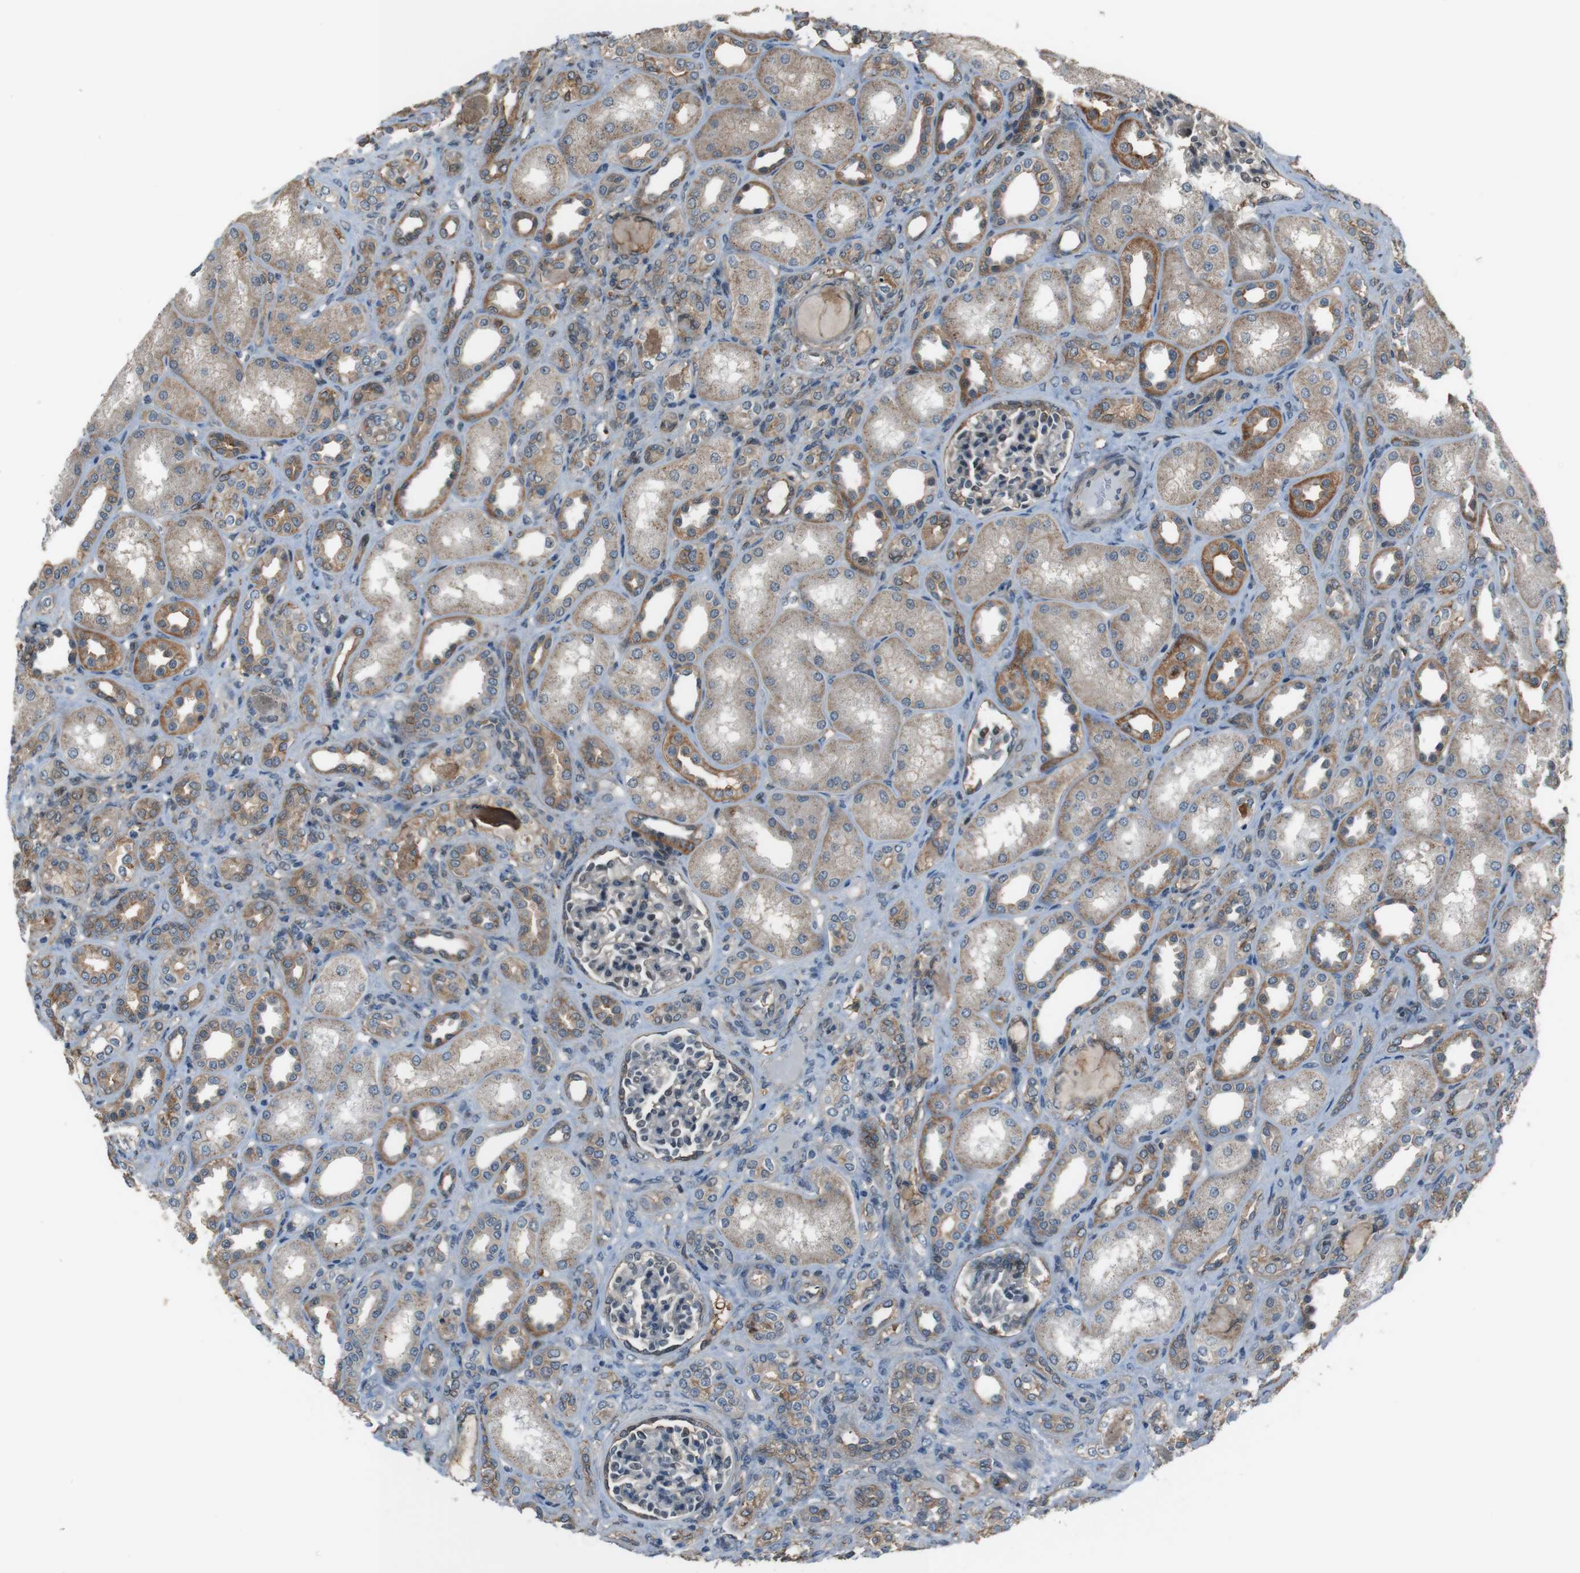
{"staining": {"intensity": "negative", "quantity": "none", "location": "none"}, "tissue": "kidney", "cell_type": "Cells in glomeruli", "image_type": "normal", "snomed": [{"axis": "morphology", "description": "Normal tissue, NOS"}, {"axis": "topography", "description": "Kidney"}], "caption": "Protein analysis of unremarkable kidney shows no significant staining in cells in glomeruli.", "gene": "ATP2B1", "patient": {"sex": "male", "age": 7}}